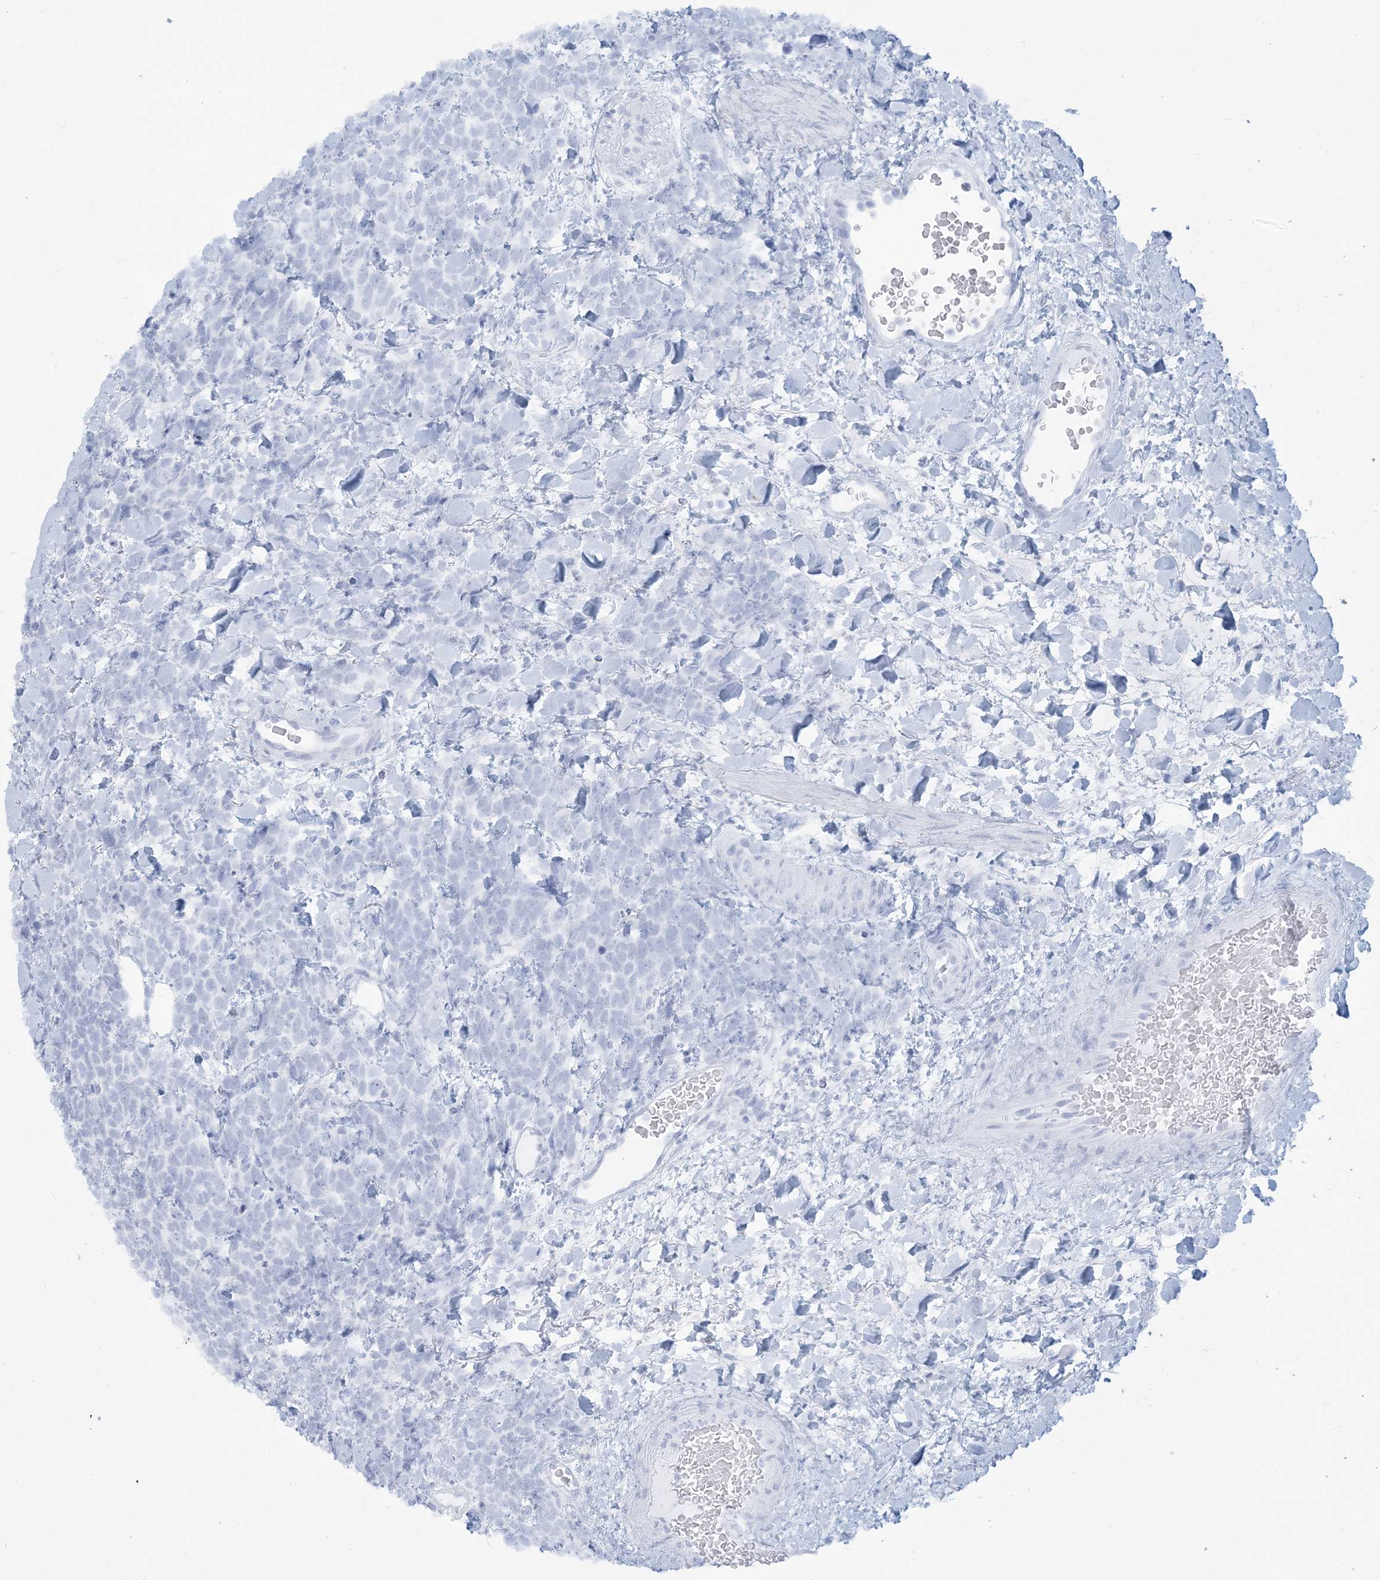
{"staining": {"intensity": "negative", "quantity": "none", "location": "none"}, "tissue": "urothelial cancer", "cell_type": "Tumor cells", "image_type": "cancer", "snomed": [{"axis": "morphology", "description": "Urothelial carcinoma, High grade"}, {"axis": "topography", "description": "Urinary bladder"}], "caption": "A high-resolution image shows IHC staining of urothelial cancer, which reveals no significant expression in tumor cells.", "gene": "HLA-DRB1", "patient": {"sex": "female", "age": 82}}